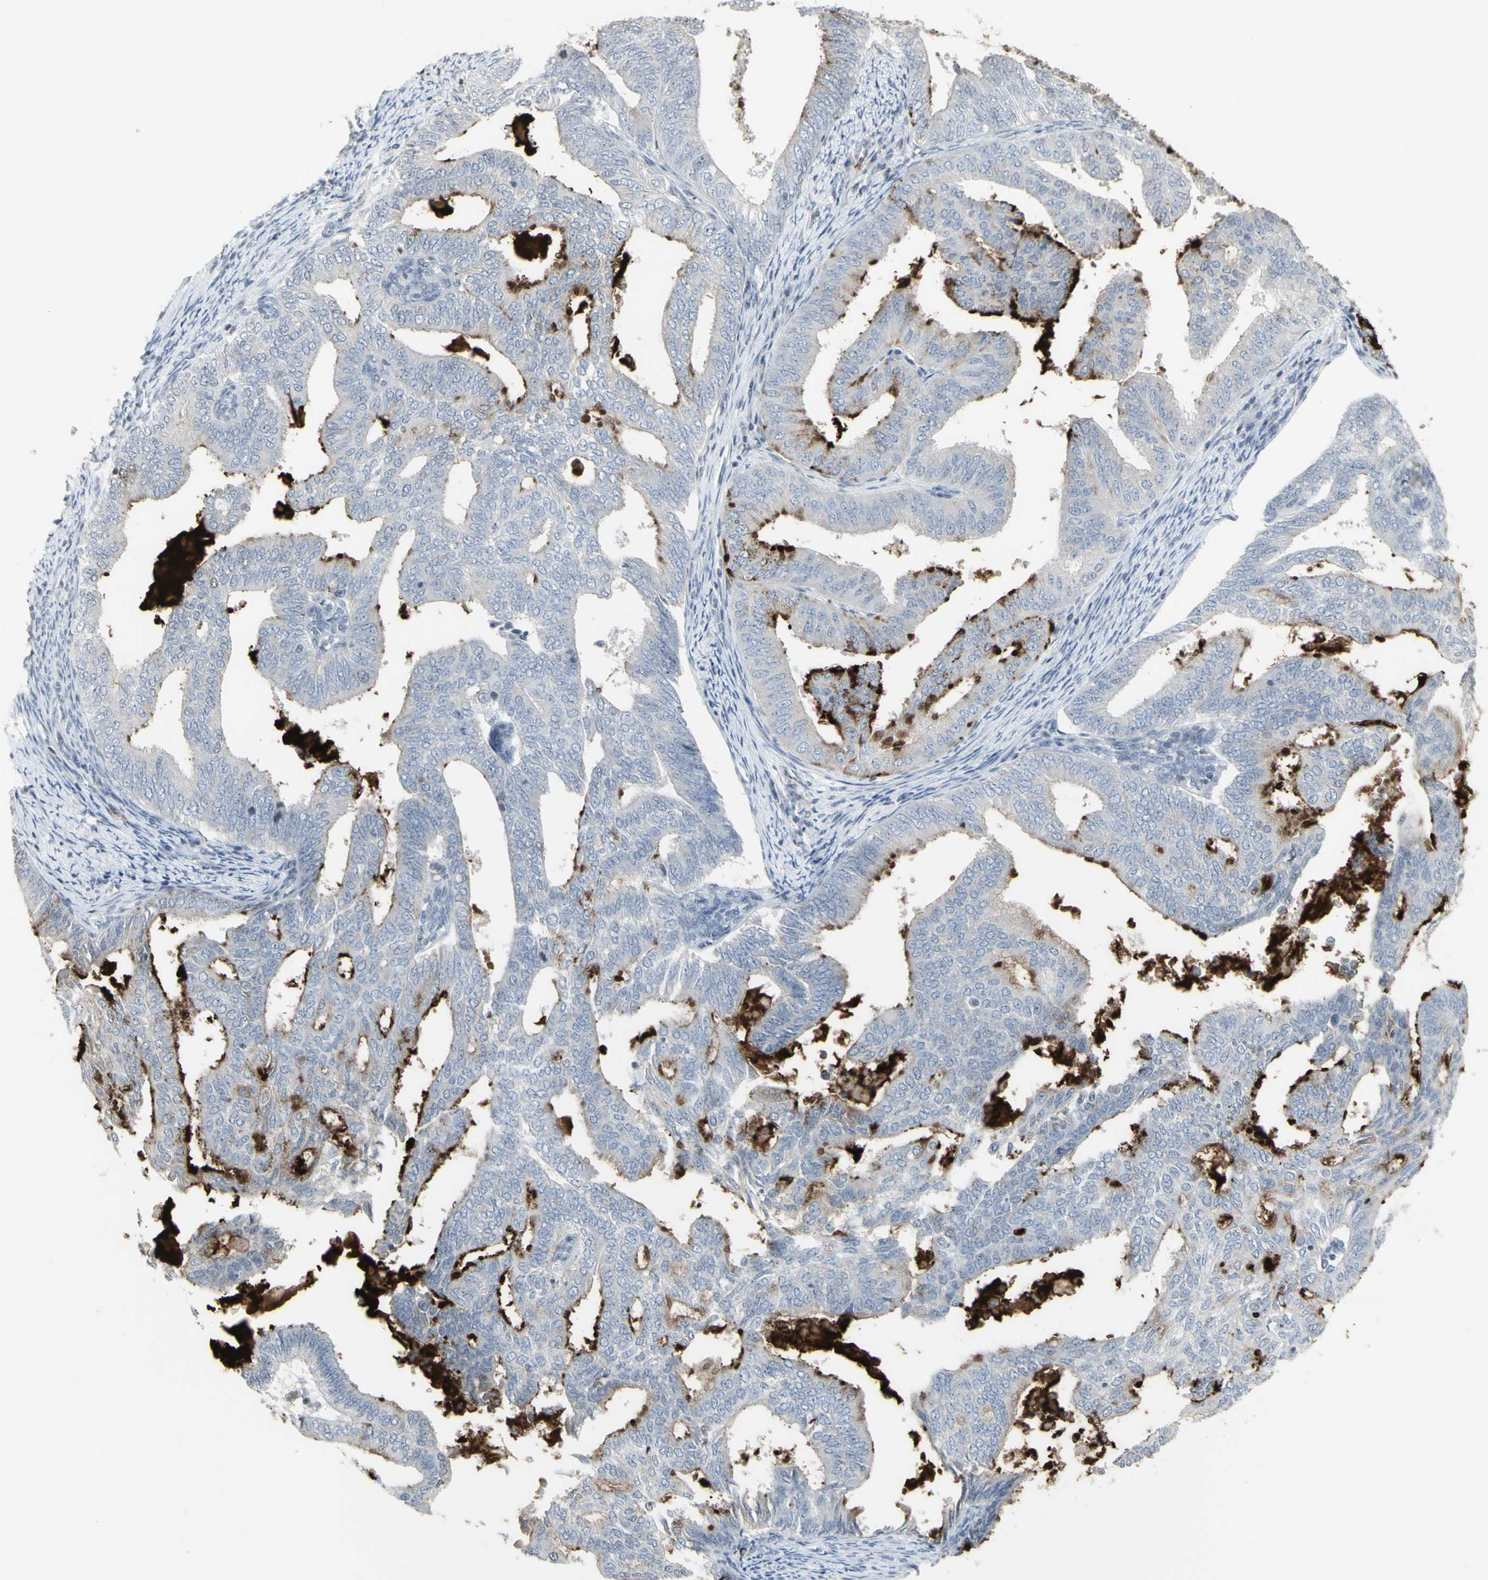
{"staining": {"intensity": "strong", "quantity": "<25%", "location": "cytoplasmic/membranous"}, "tissue": "endometrial cancer", "cell_type": "Tumor cells", "image_type": "cancer", "snomed": [{"axis": "morphology", "description": "Adenocarcinoma, NOS"}, {"axis": "topography", "description": "Endometrium"}], "caption": "Adenocarcinoma (endometrial) tissue demonstrates strong cytoplasmic/membranous expression in approximately <25% of tumor cells, visualized by immunohistochemistry. (DAB = brown stain, brightfield microscopy at high magnification).", "gene": "MUC5AC", "patient": {"sex": "female", "age": 58}}